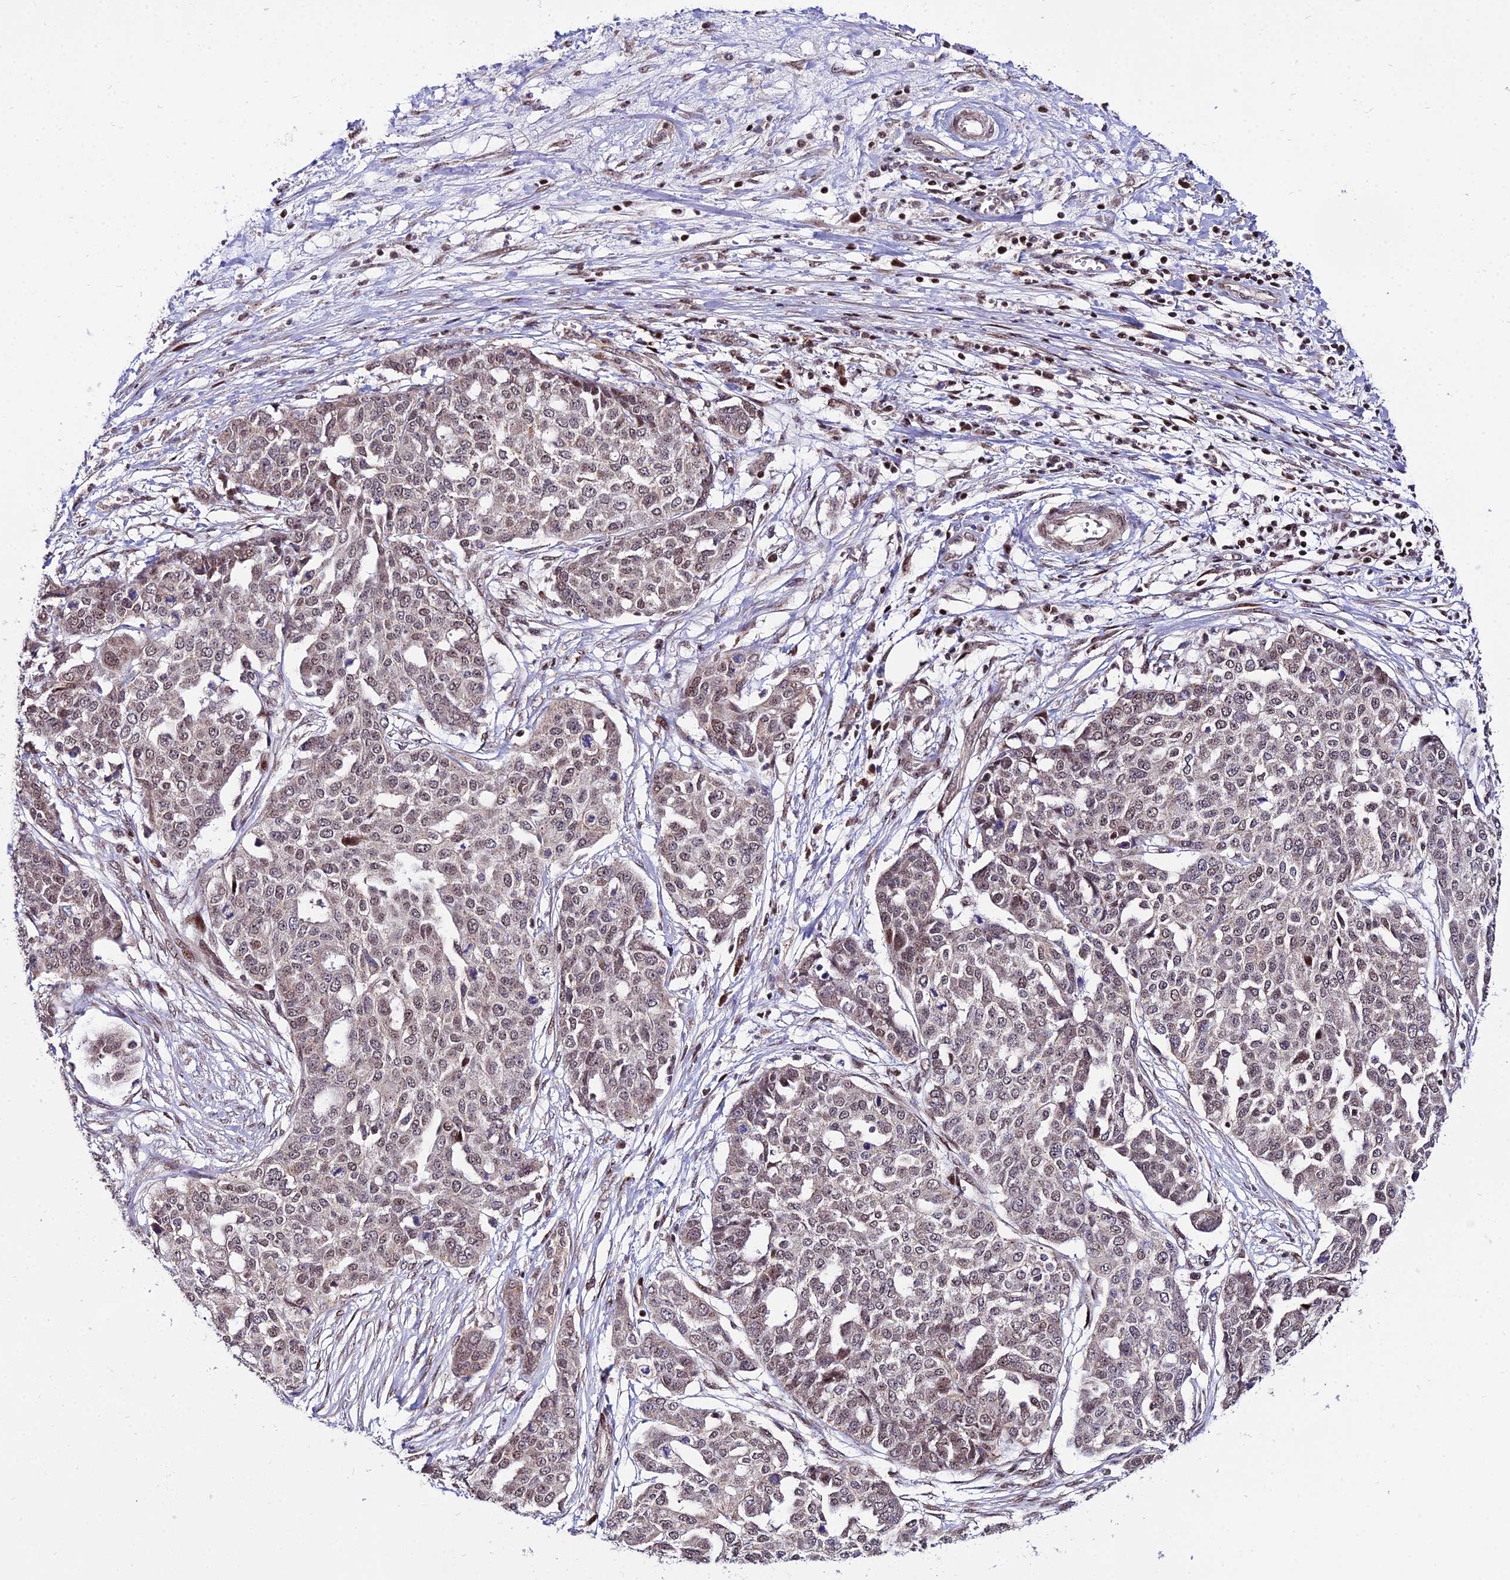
{"staining": {"intensity": "weak", "quantity": ">75%", "location": "nuclear"}, "tissue": "ovarian cancer", "cell_type": "Tumor cells", "image_type": "cancer", "snomed": [{"axis": "morphology", "description": "Cystadenocarcinoma, serous, NOS"}, {"axis": "topography", "description": "Soft tissue"}, {"axis": "topography", "description": "Ovary"}], "caption": "Ovarian serous cystadenocarcinoma stained with IHC displays weak nuclear expression in approximately >75% of tumor cells. (brown staining indicates protein expression, while blue staining denotes nuclei).", "gene": "CIB3", "patient": {"sex": "female", "age": 57}}